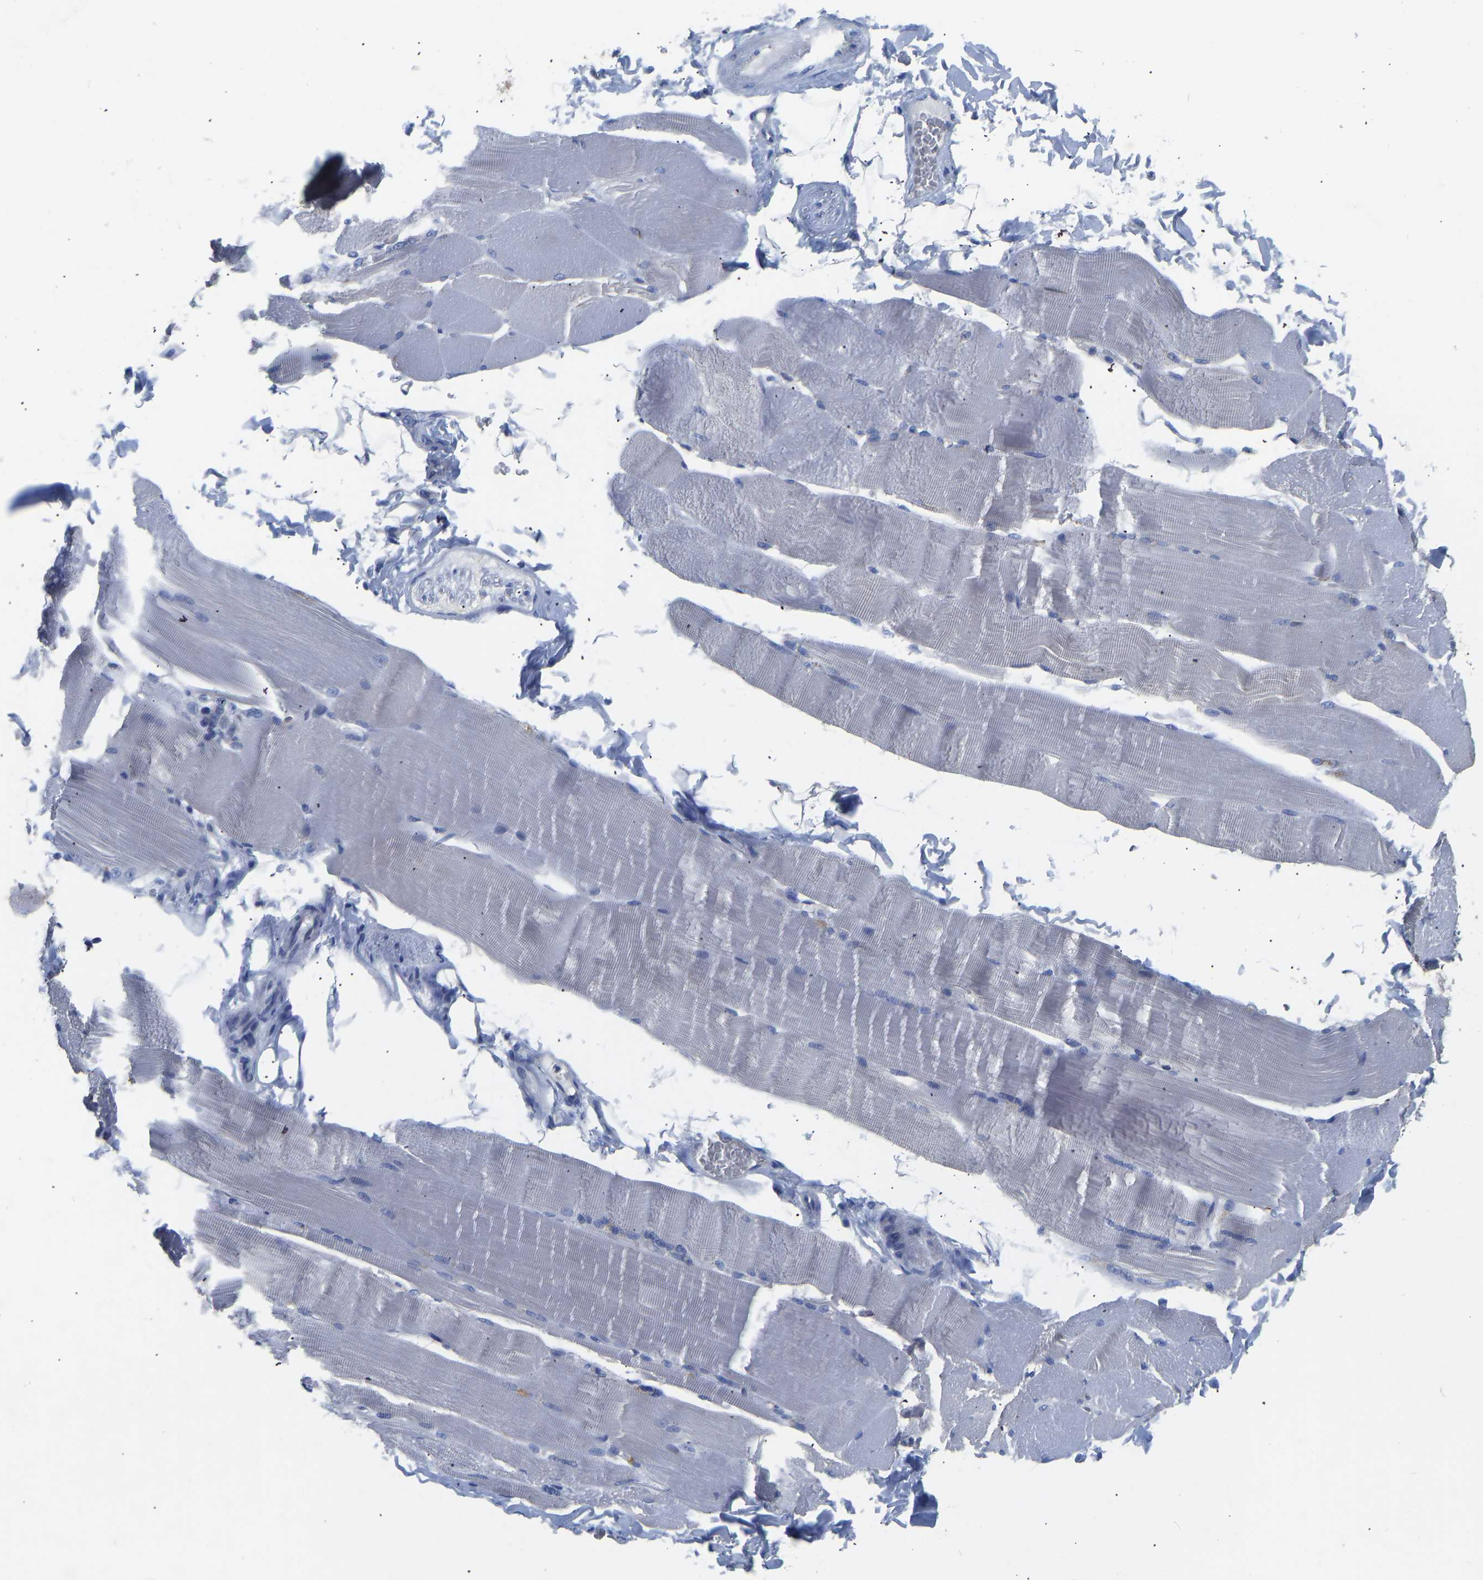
{"staining": {"intensity": "negative", "quantity": "none", "location": "none"}, "tissue": "skeletal muscle", "cell_type": "Myocytes", "image_type": "normal", "snomed": [{"axis": "morphology", "description": "Normal tissue, NOS"}, {"axis": "topography", "description": "Skin"}, {"axis": "topography", "description": "Skeletal muscle"}], "caption": "A high-resolution image shows IHC staining of unremarkable skeletal muscle, which displays no significant expression in myocytes.", "gene": "RBP1", "patient": {"sex": "male", "age": 83}}